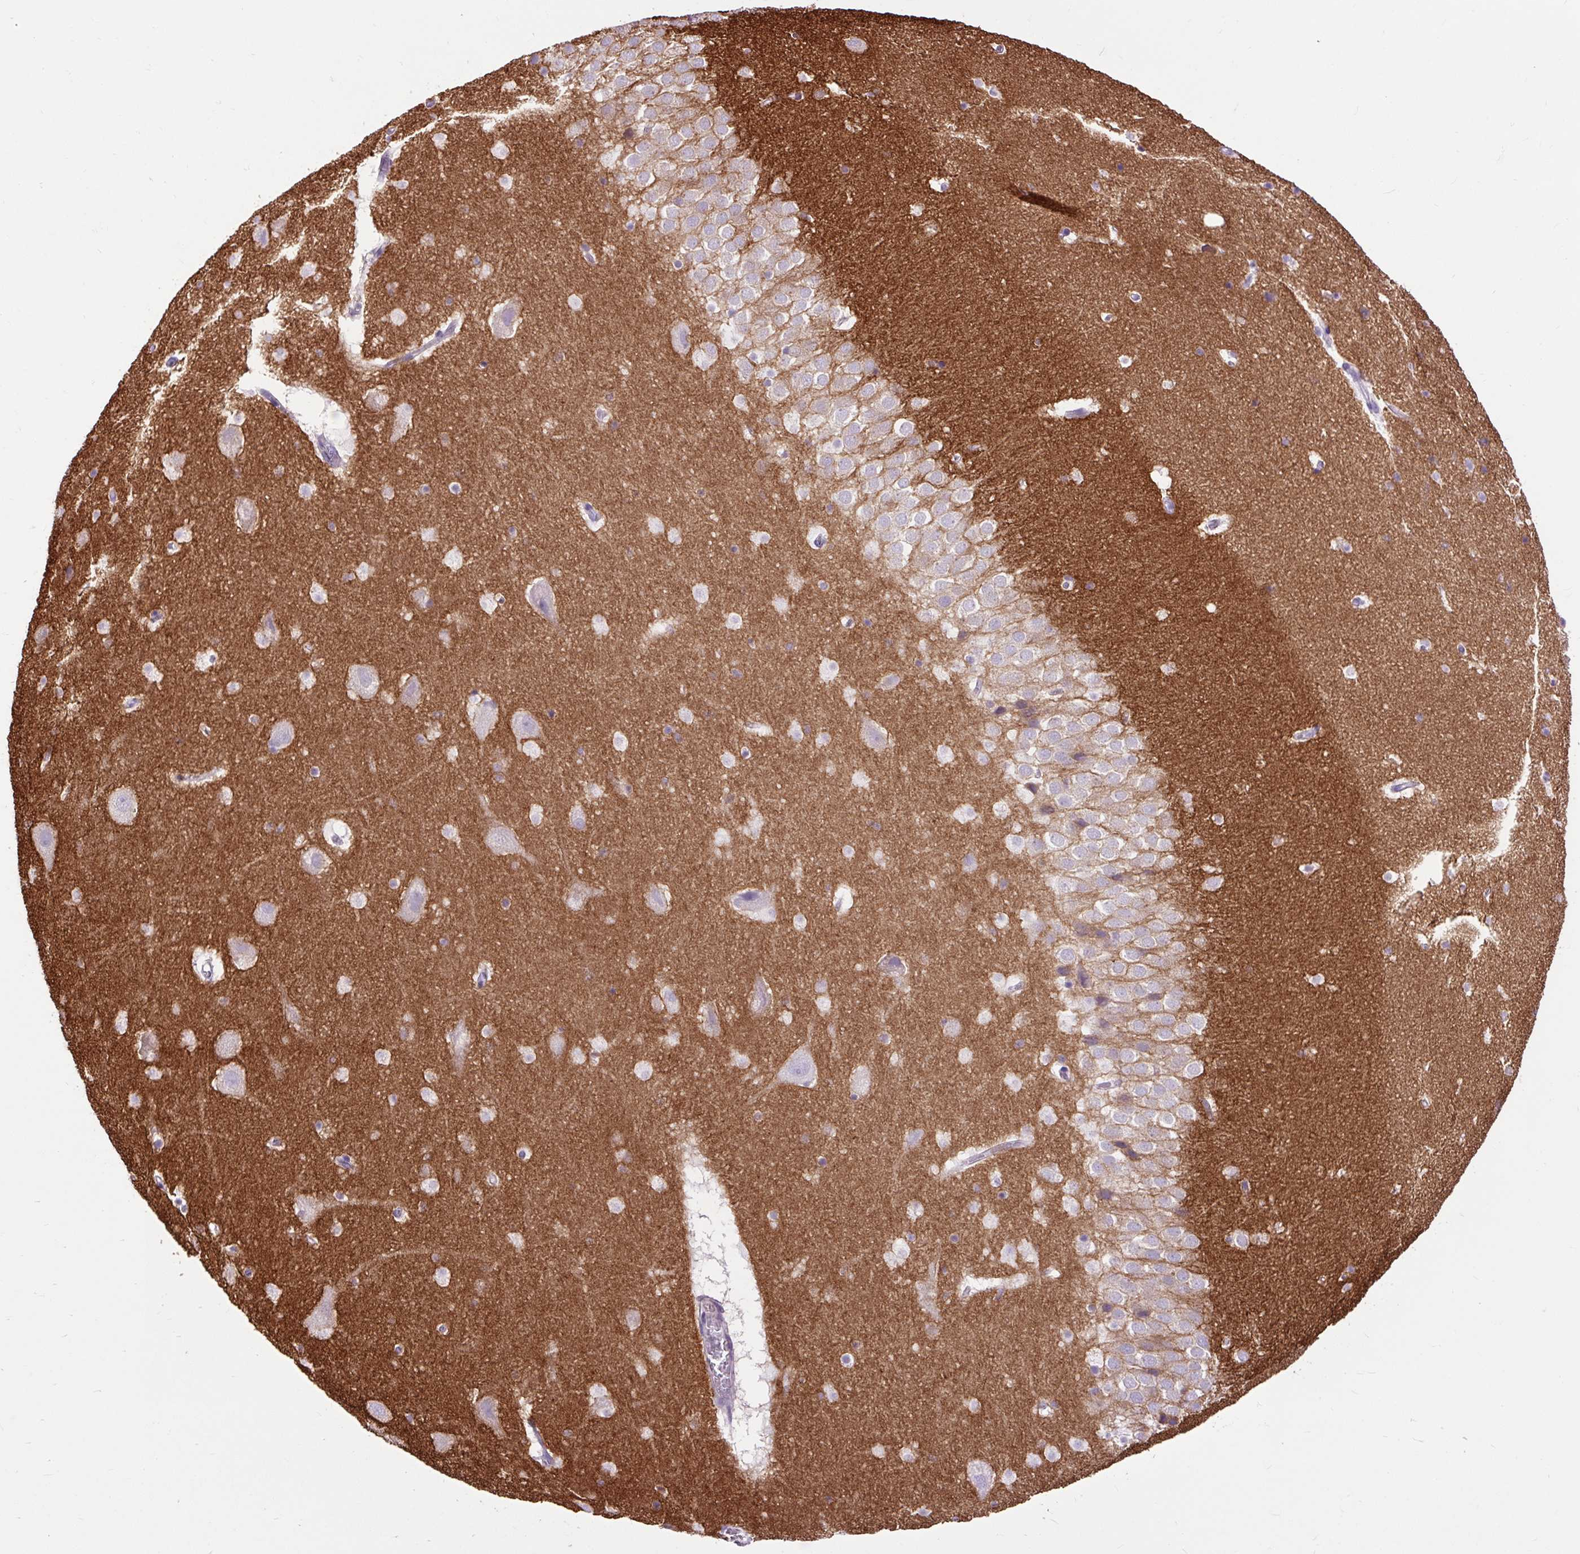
{"staining": {"intensity": "negative", "quantity": "none", "location": "none"}, "tissue": "hippocampus", "cell_type": "Glial cells", "image_type": "normal", "snomed": [{"axis": "morphology", "description": "Normal tissue, NOS"}, {"axis": "topography", "description": "Hippocampus"}], "caption": "A histopathology image of hippocampus stained for a protein demonstrates no brown staining in glial cells. (DAB immunohistochemistry (IHC) with hematoxylin counter stain).", "gene": "DPP6", "patient": {"sex": "male", "age": 37}}